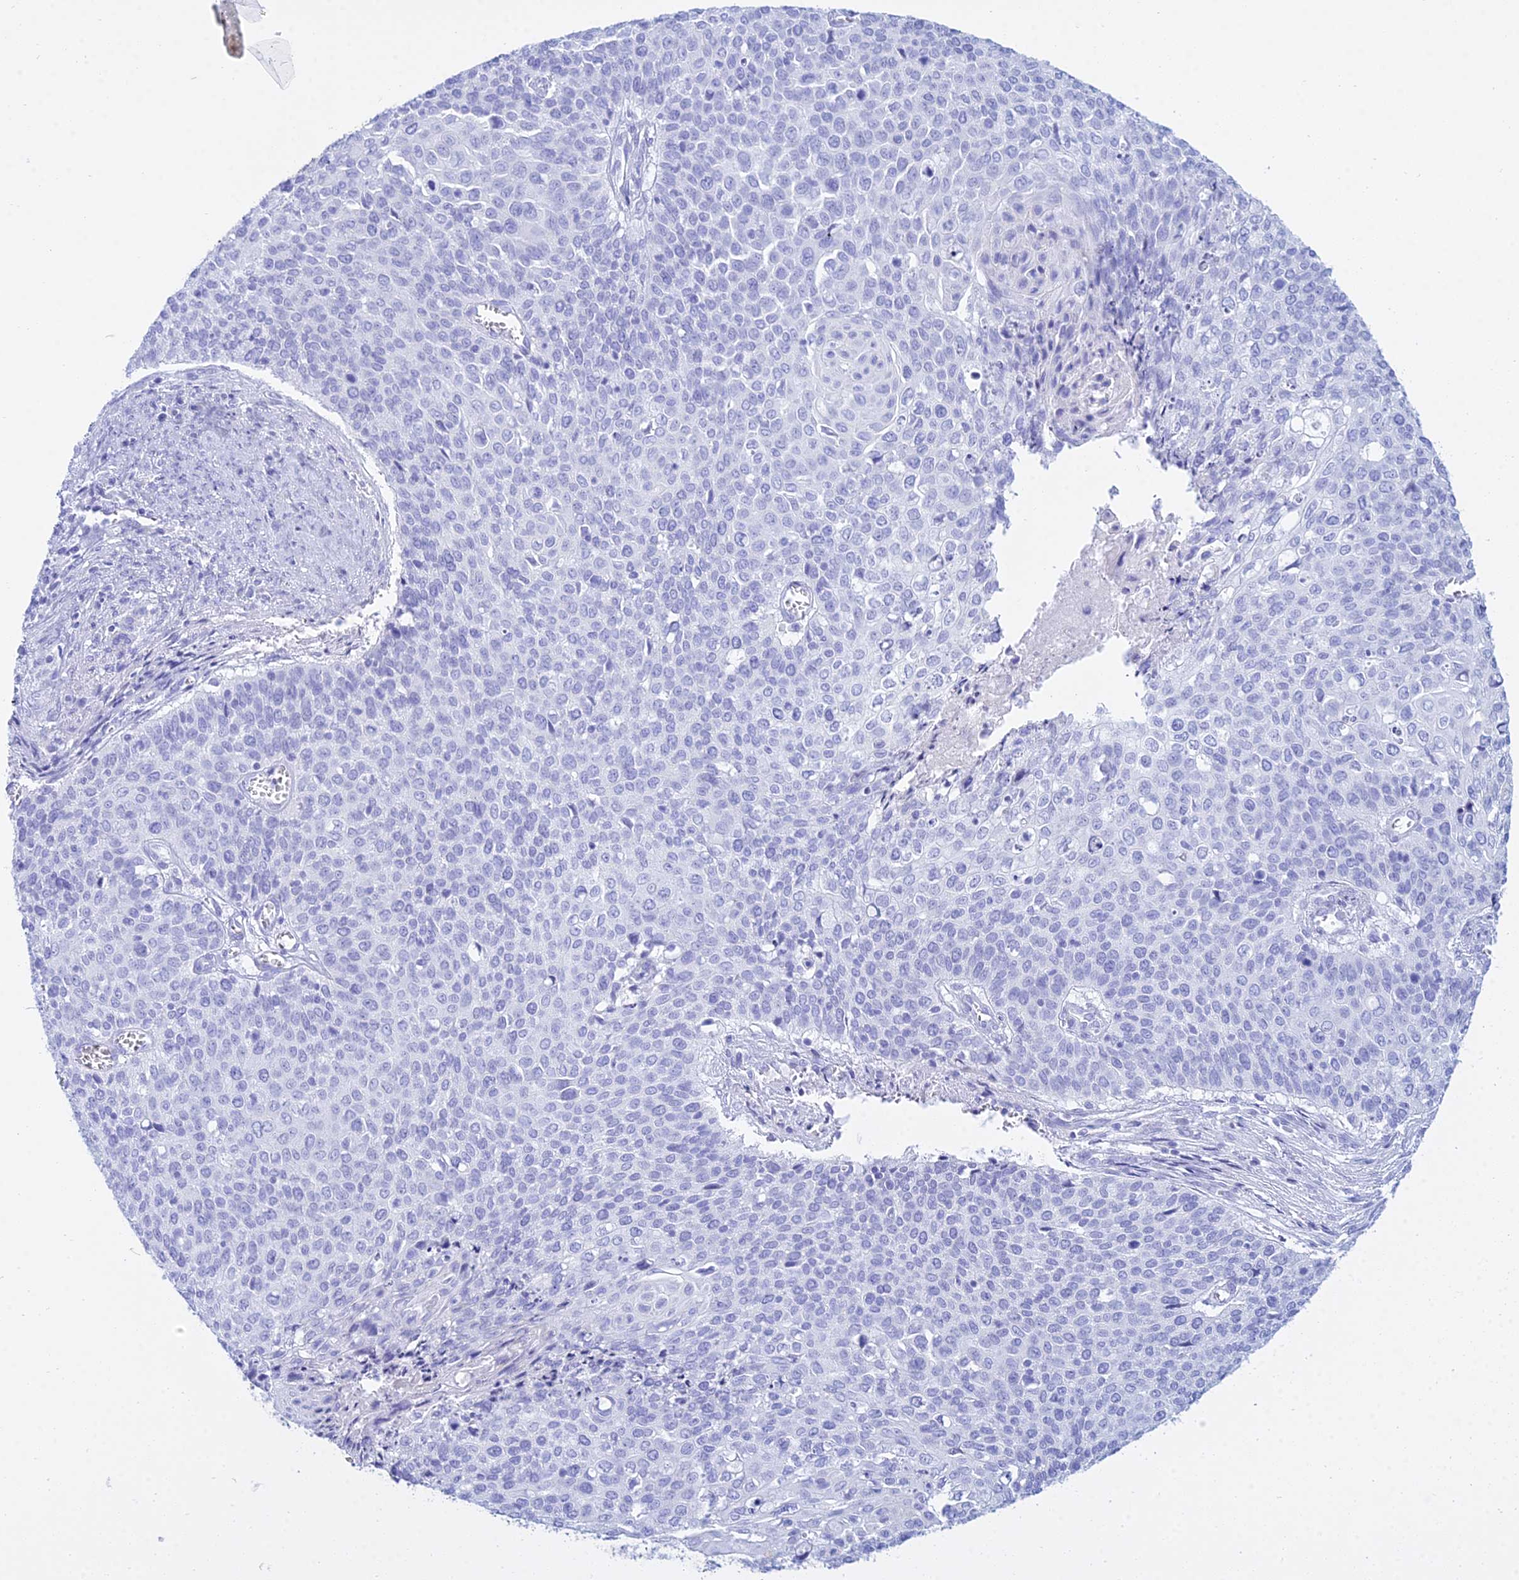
{"staining": {"intensity": "negative", "quantity": "none", "location": "none"}, "tissue": "cervical cancer", "cell_type": "Tumor cells", "image_type": "cancer", "snomed": [{"axis": "morphology", "description": "Squamous cell carcinoma, NOS"}, {"axis": "topography", "description": "Cervix"}], "caption": "Protein analysis of cervical cancer demonstrates no significant positivity in tumor cells.", "gene": "PATE4", "patient": {"sex": "female", "age": 39}}